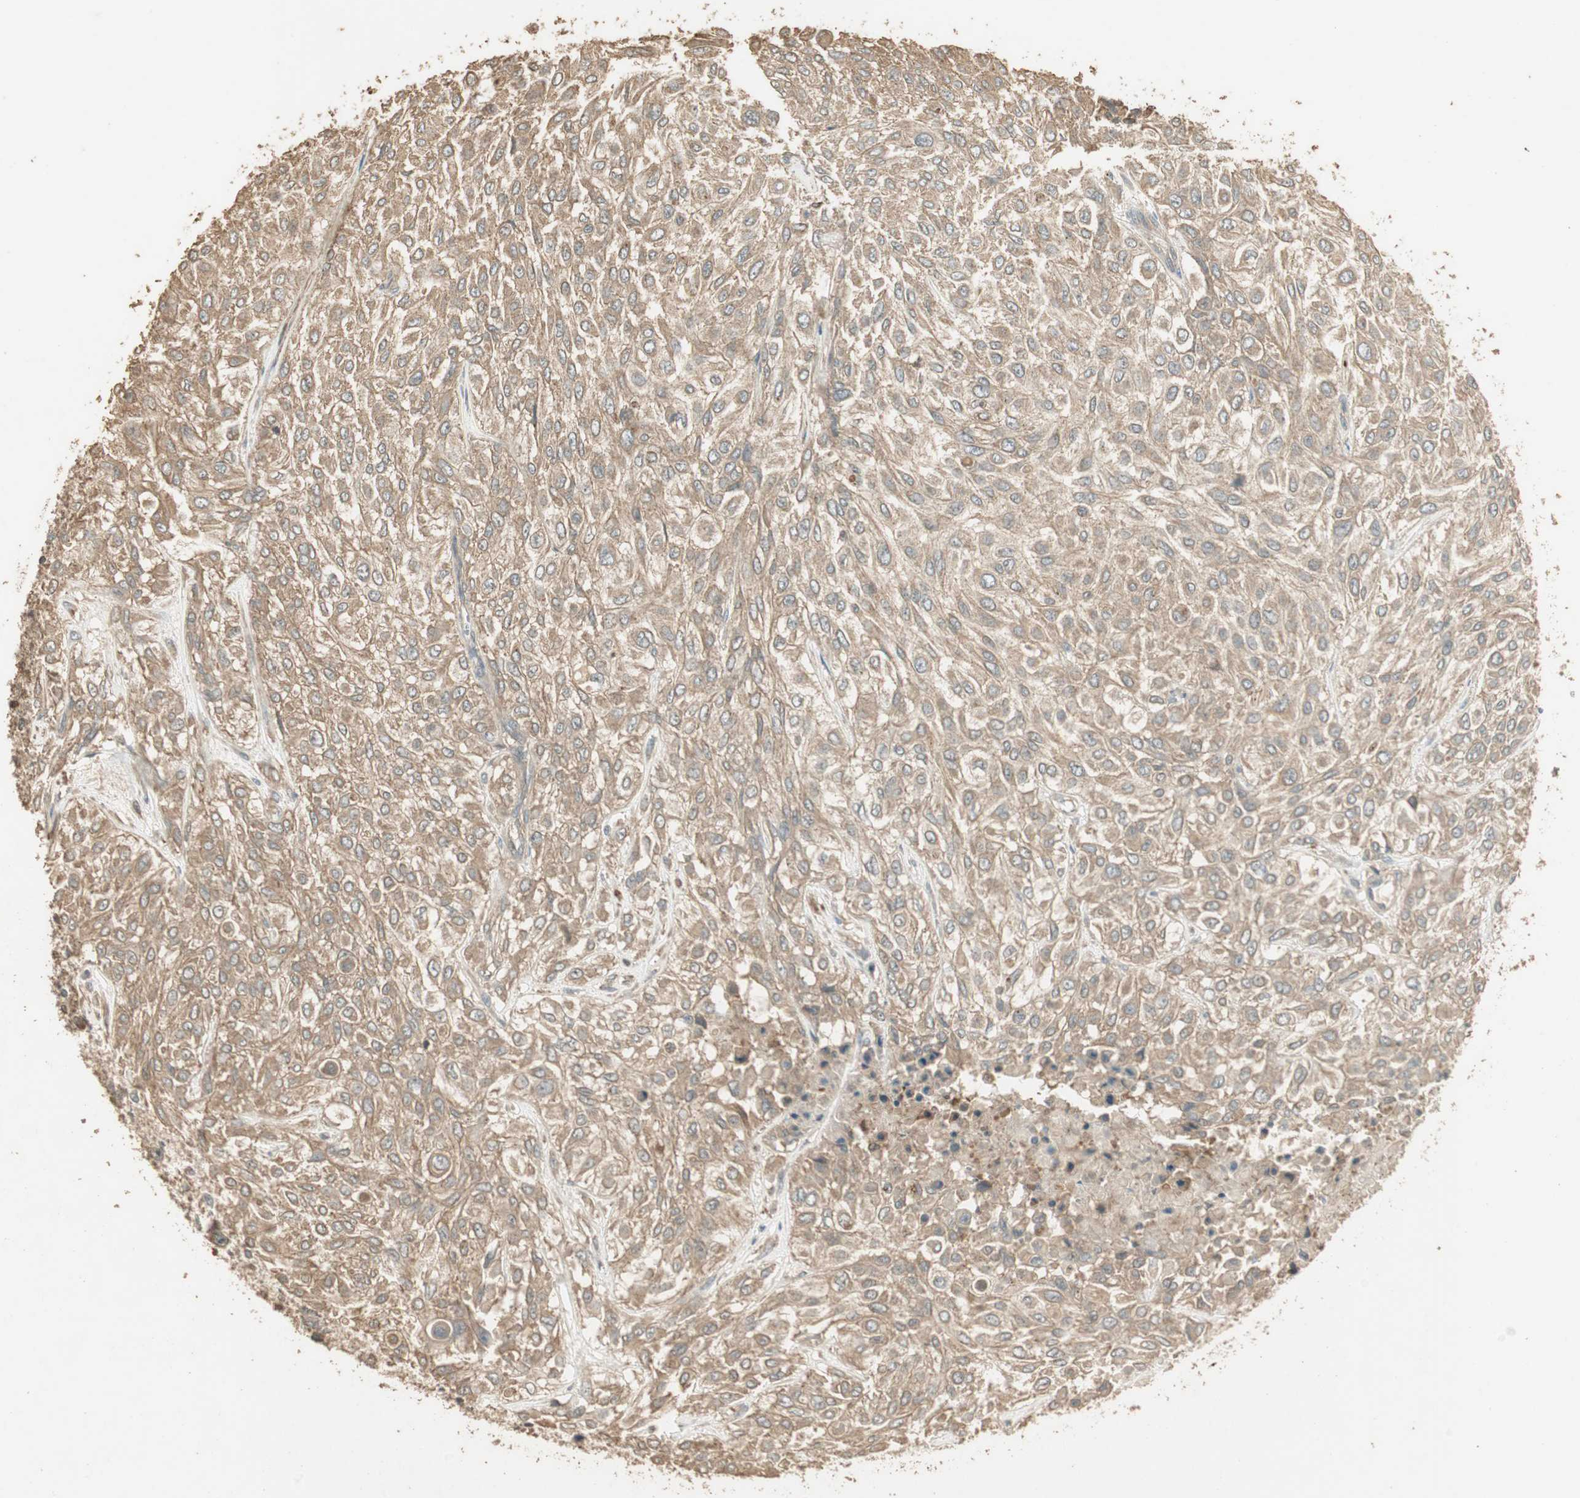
{"staining": {"intensity": "moderate", "quantity": ">75%", "location": "cytoplasmic/membranous"}, "tissue": "urothelial cancer", "cell_type": "Tumor cells", "image_type": "cancer", "snomed": [{"axis": "morphology", "description": "Urothelial carcinoma, High grade"}, {"axis": "topography", "description": "Urinary bladder"}], "caption": "DAB (3,3'-diaminobenzidine) immunohistochemical staining of human urothelial cancer exhibits moderate cytoplasmic/membranous protein expression in approximately >75% of tumor cells.", "gene": "USP2", "patient": {"sex": "male", "age": 57}}